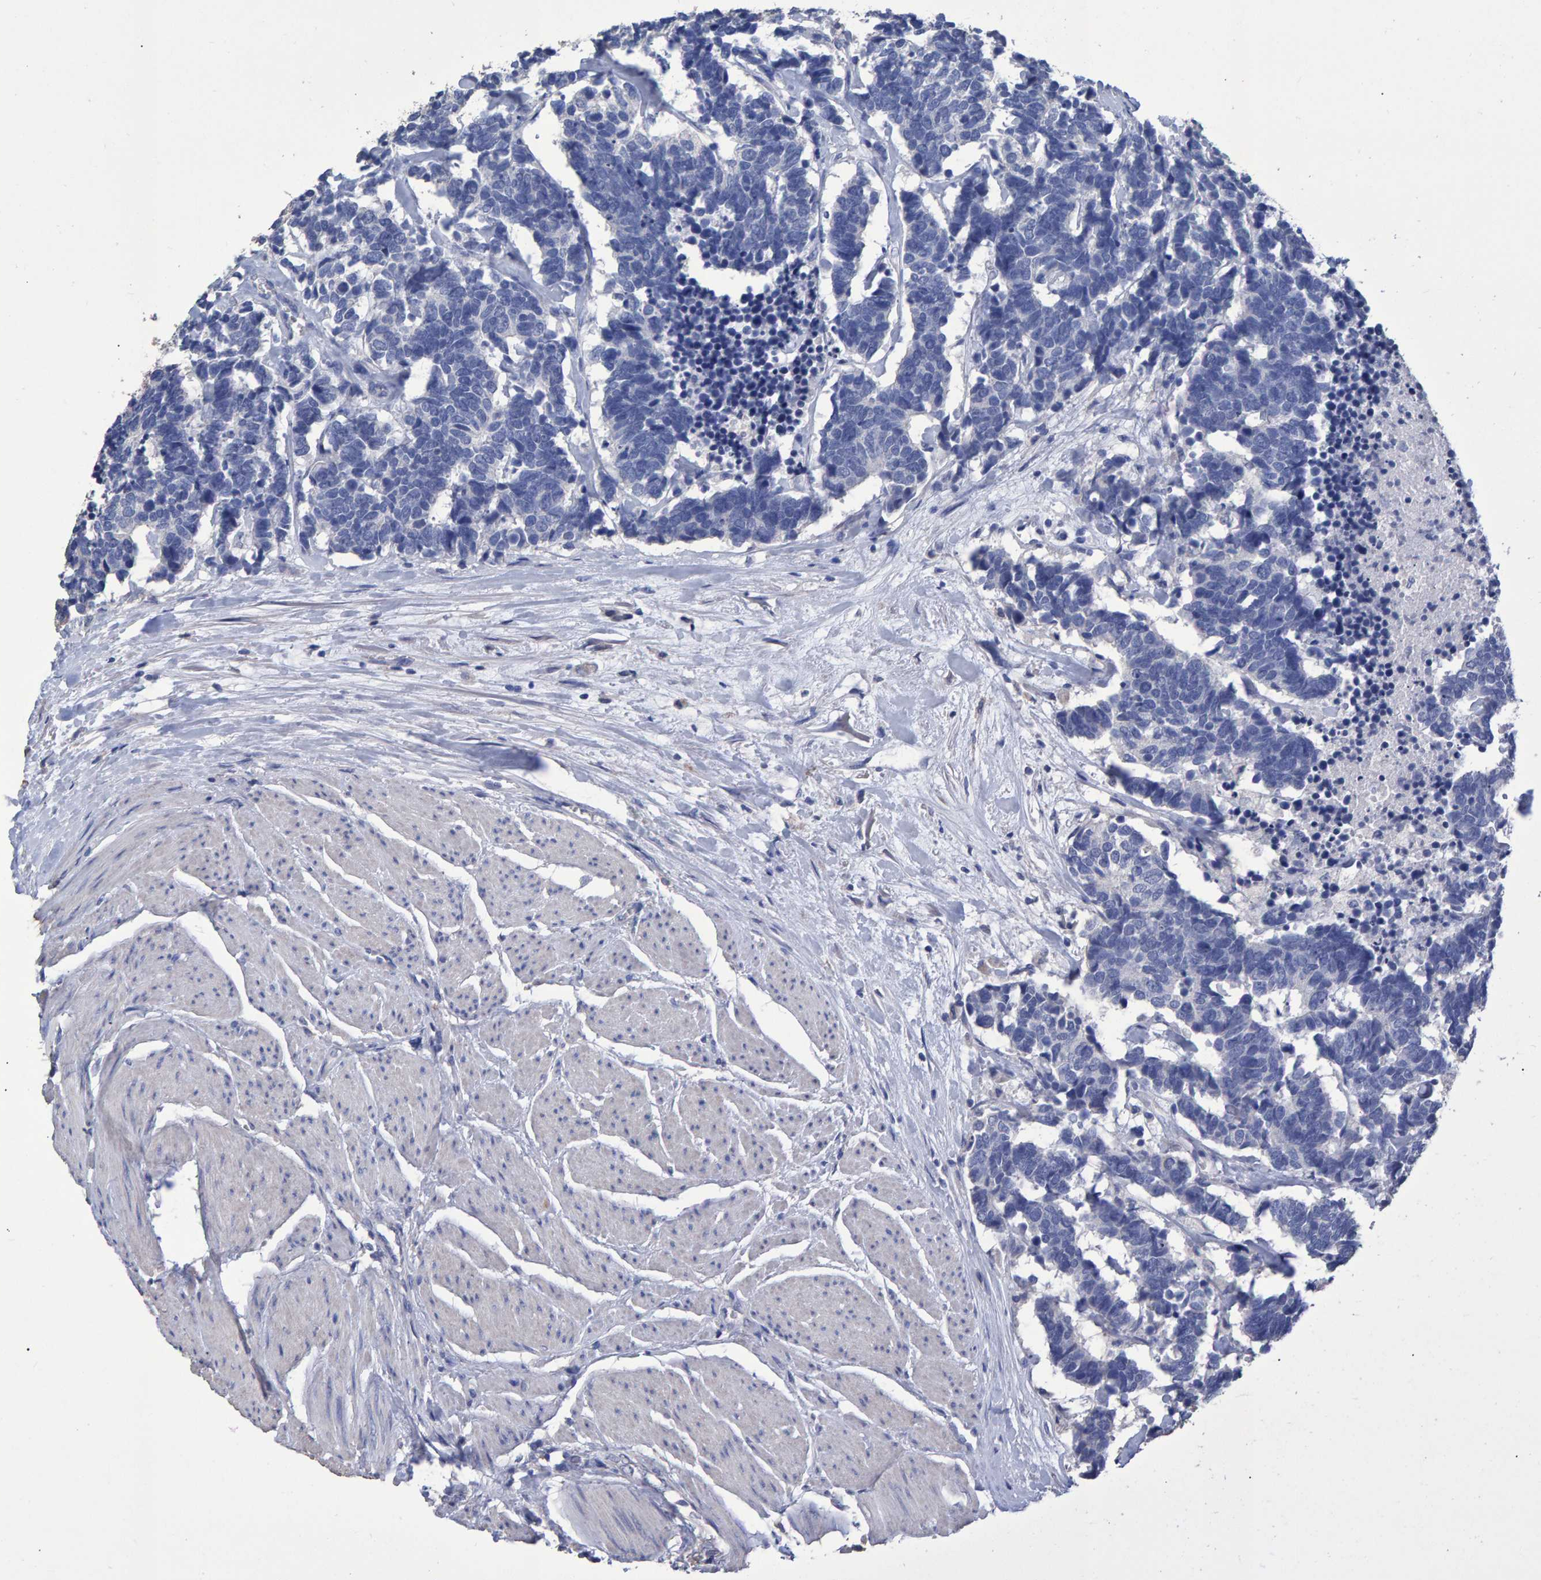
{"staining": {"intensity": "negative", "quantity": "none", "location": "none"}, "tissue": "carcinoid", "cell_type": "Tumor cells", "image_type": "cancer", "snomed": [{"axis": "morphology", "description": "Carcinoma, NOS"}, {"axis": "morphology", "description": "Carcinoid, malignant, NOS"}, {"axis": "topography", "description": "Urinary bladder"}], "caption": "Immunohistochemistry image of neoplastic tissue: human carcinoid stained with DAB (3,3'-diaminobenzidine) reveals no significant protein staining in tumor cells.", "gene": "HEMGN", "patient": {"sex": "male", "age": 57}}